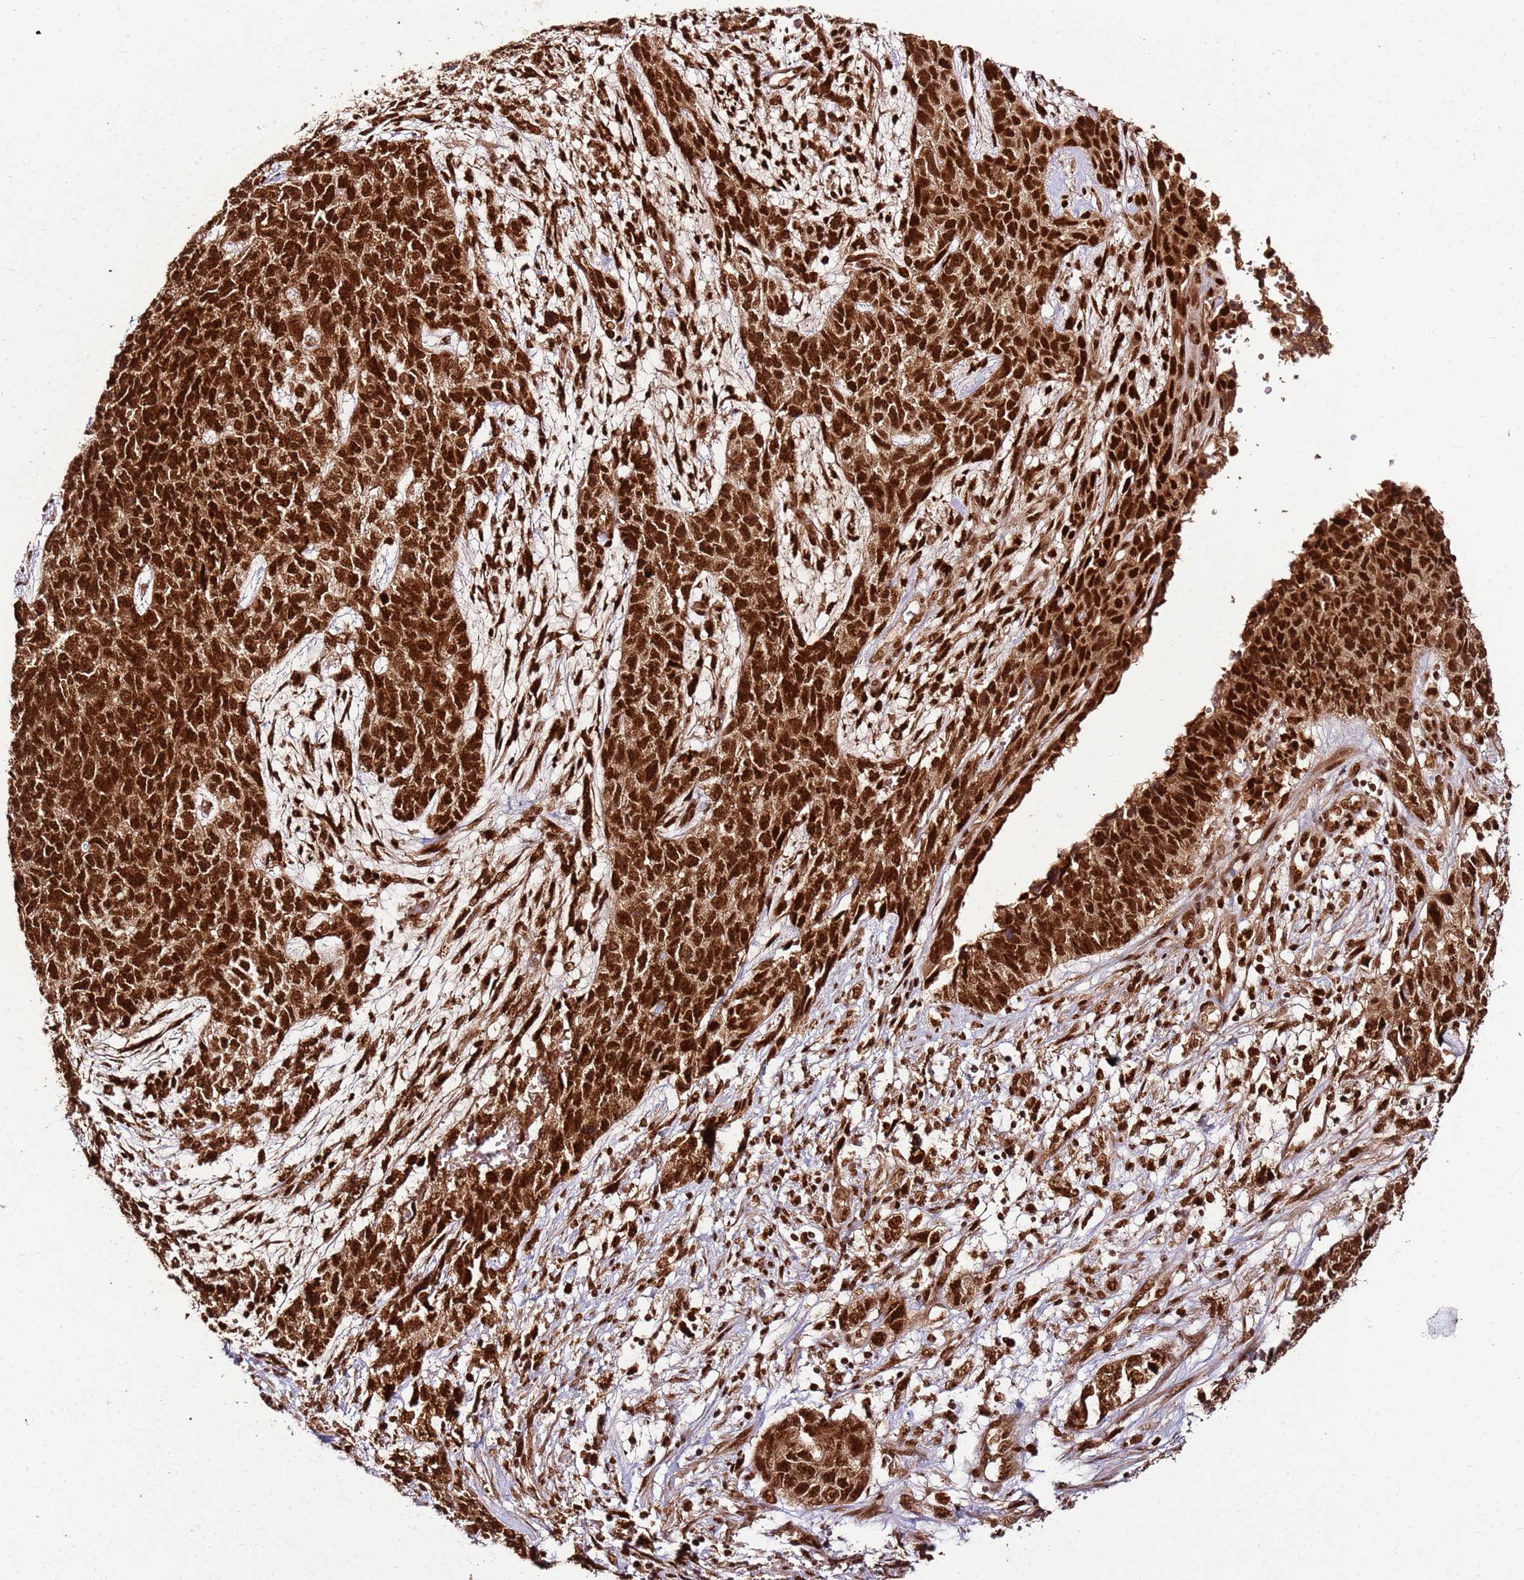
{"staining": {"intensity": "strong", "quantity": ">75%", "location": "nuclear"}, "tissue": "cervical cancer", "cell_type": "Tumor cells", "image_type": "cancer", "snomed": [{"axis": "morphology", "description": "Squamous cell carcinoma, NOS"}, {"axis": "topography", "description": "Cervix"}], "caption": "Immunohistochemical staining of squamous cell carcinoma (cervical) reveals high levels of strong nuclear staining in about >75% of tumor cells.", "gene": "XRN2", "patient": {"sex": "female", "age": 63}}